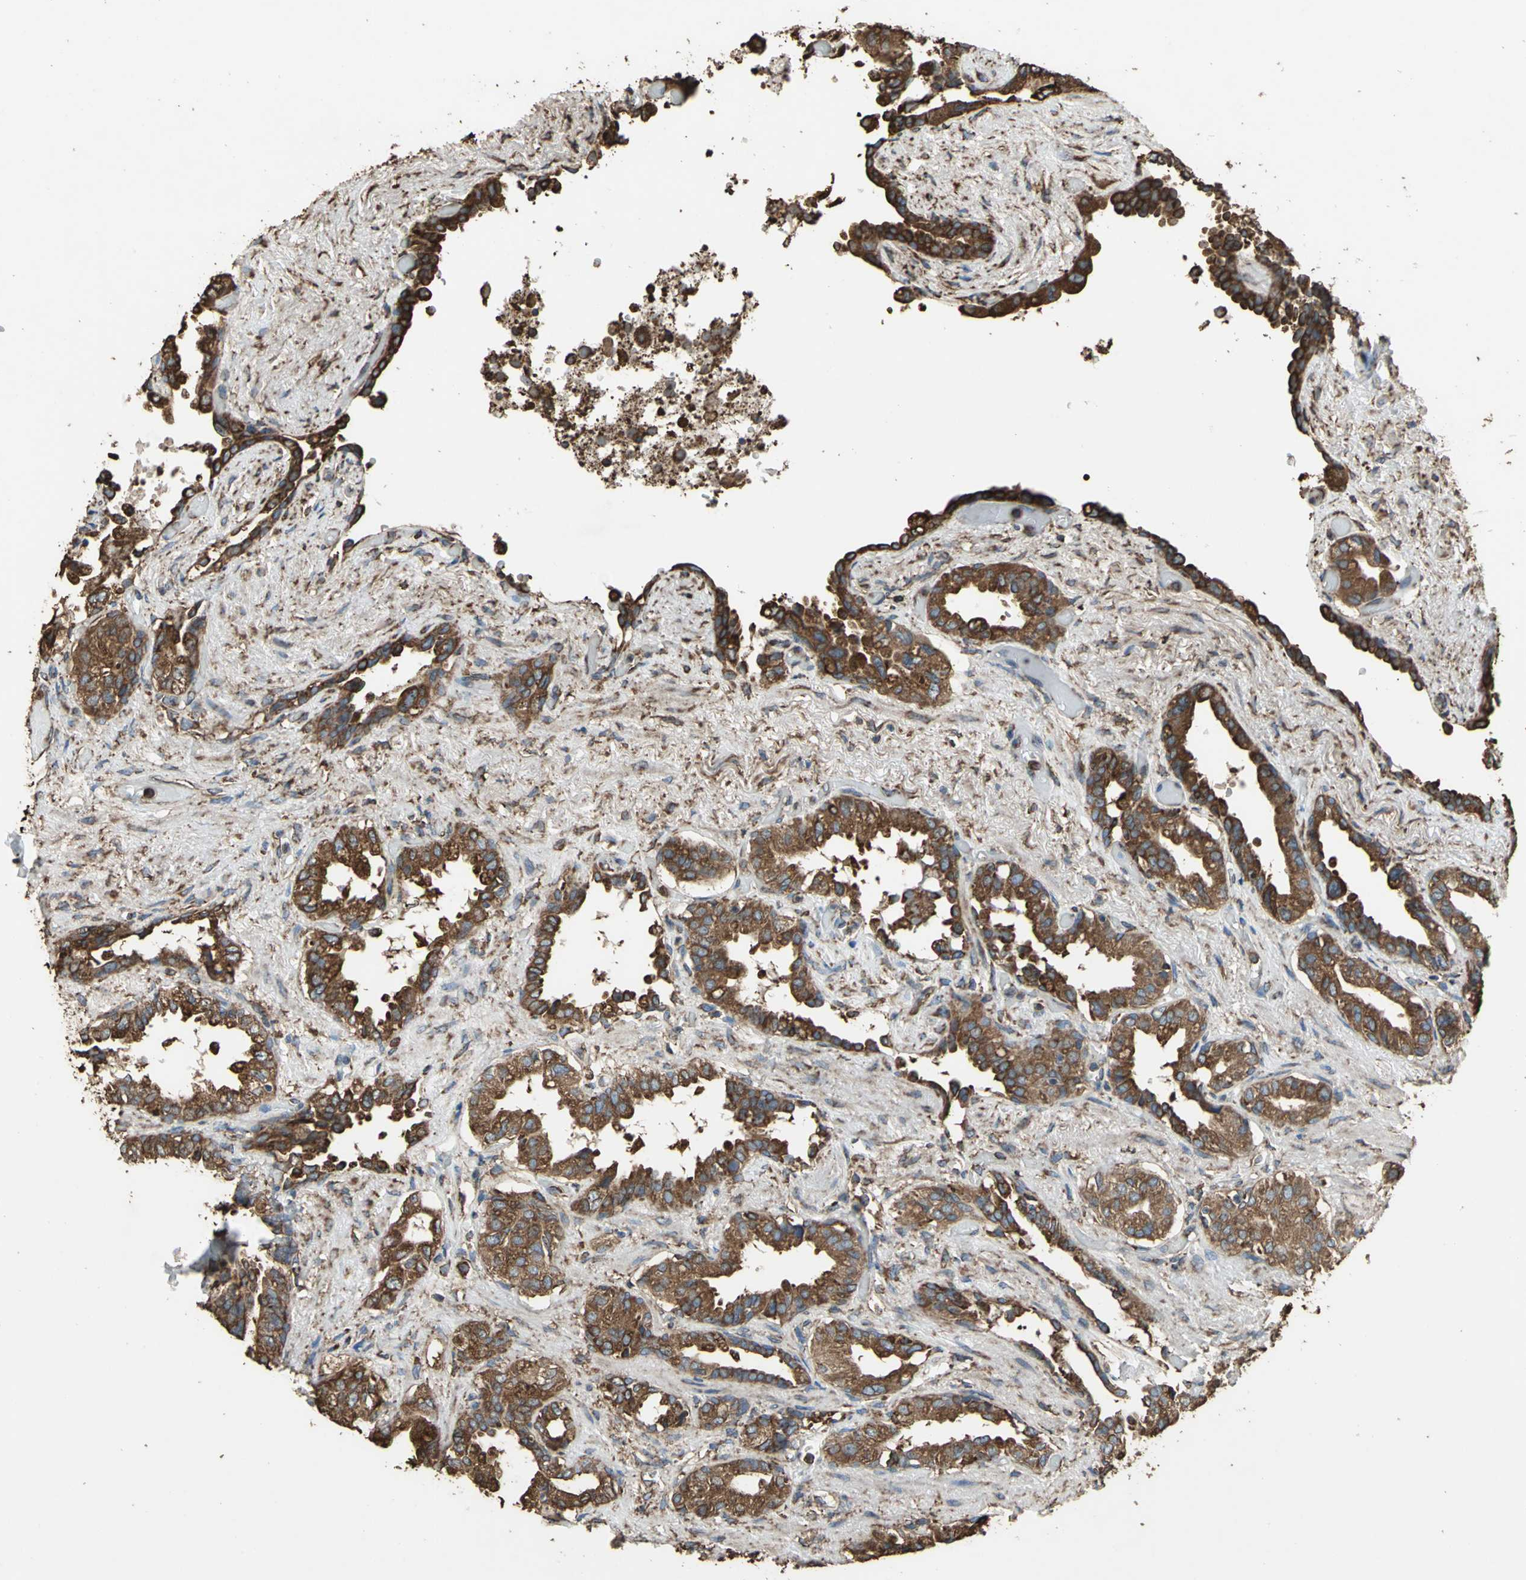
{"staining": {"intensity": "strong", "quantity": ">75%", "location": "cytoplasmic/membranous"}, "tissue": "seminal vesicle", "cell_type": "Glandular cells", "image_type": "normal", "snomed": [{"axis": "morphology", "description": "Normal tissue, NOS"}, {"axis": "topography", "description": "Seminal veicle"}], "caption": "This photomicrograph demonstrates immunohistochemistry staining of normal human seminal vesicle, with high strong cytoplasmic/membranous expression in approximately >75% of glandular cells.", "gene": "GPANK1", "patient": {"sex": "male", "age": 61}}